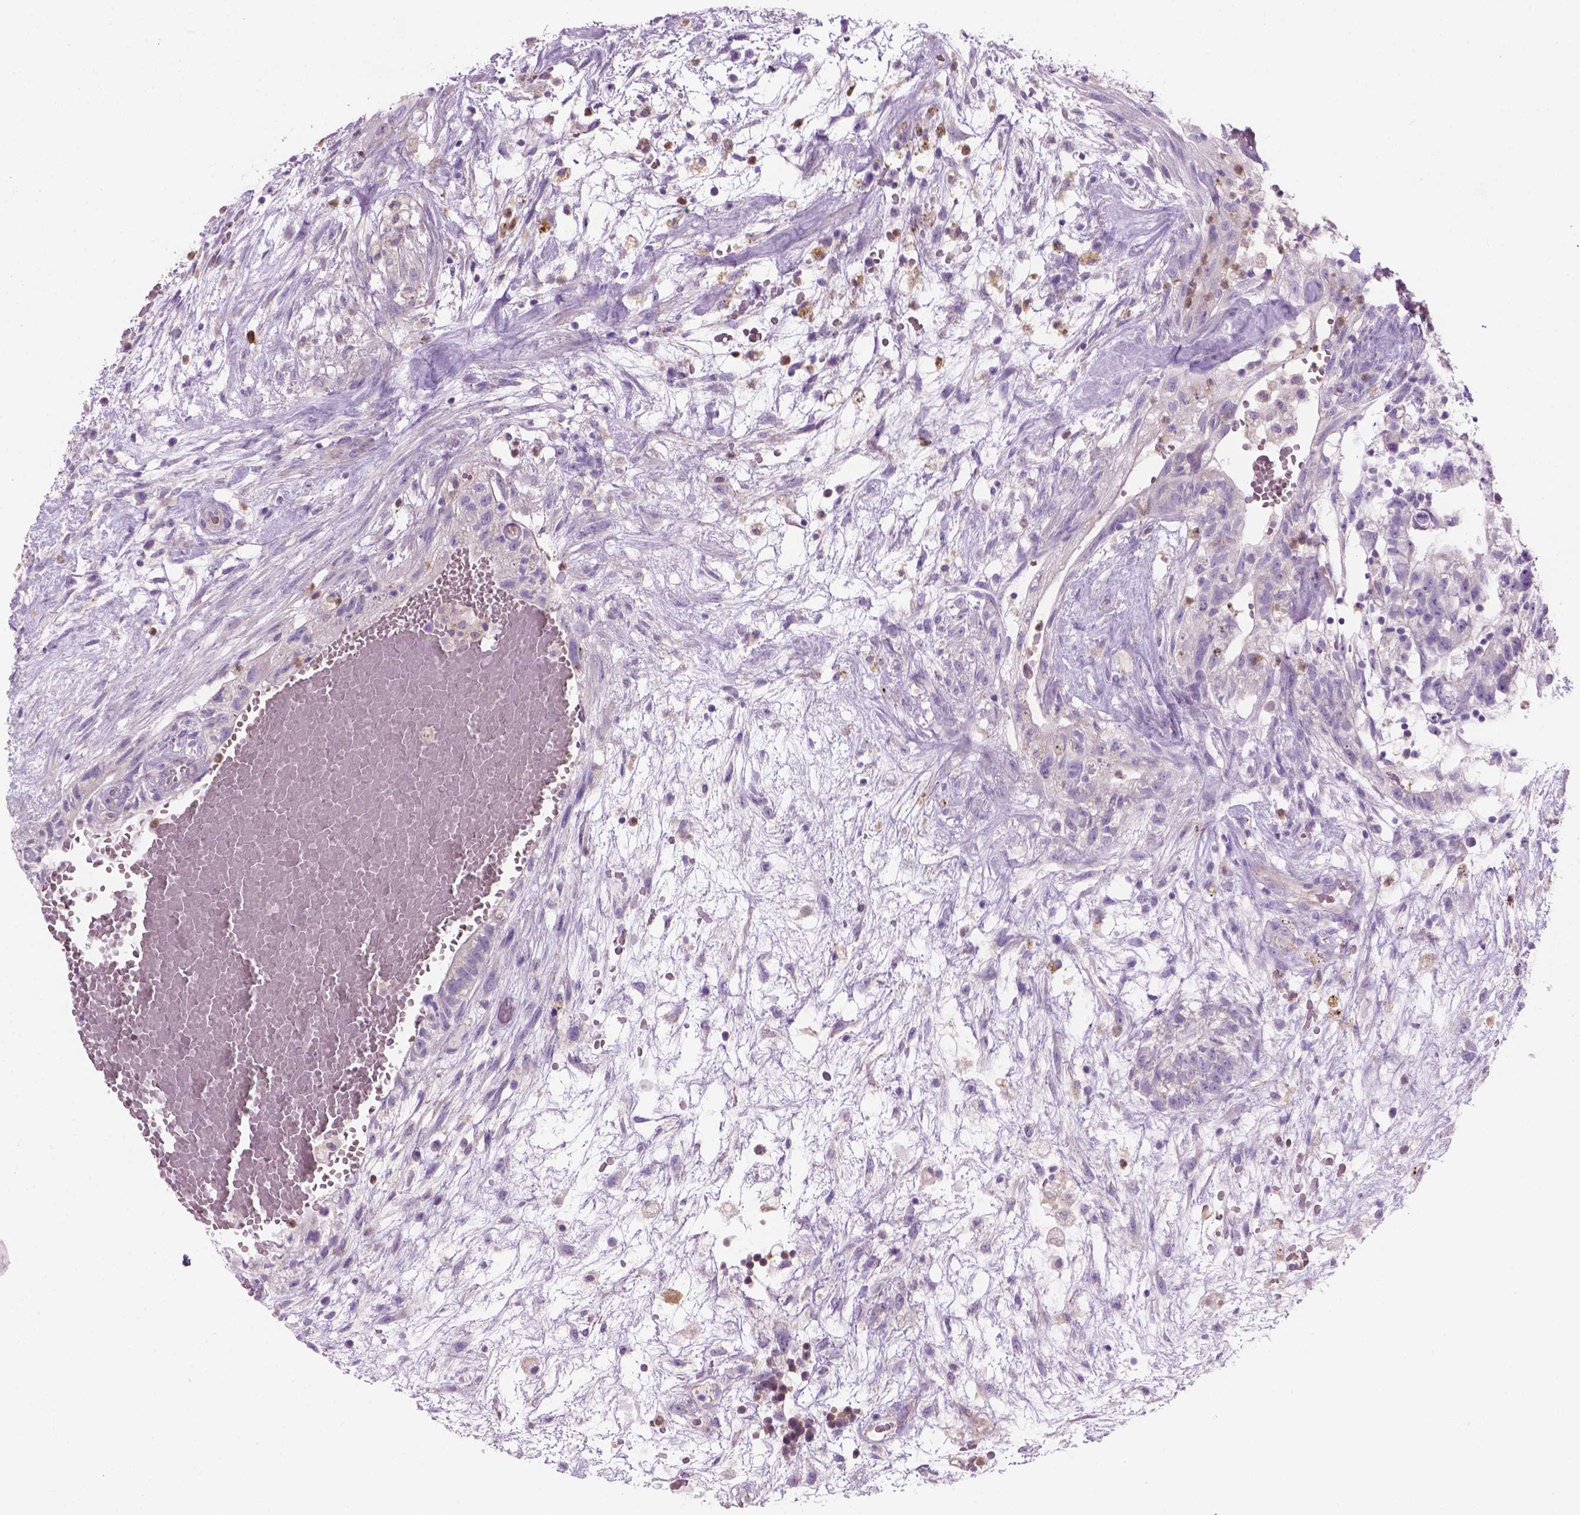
{"staining": {"intensity": "negative", "quantity": "none", "location": "none"}, "tissue": "testis cancer", "cell_type": "Tumor cells", "image_type": "cancer", "snomed": [{"axis": "morphology", "description": "Normal tissue, NOS"}, {"axis": "morphology", "description": "Carcinoma, Embryonal, NOS"}, {"axis": "topography", "description": "Testis"}], "caption": "Tumor cells are negative for brown protein staining in testis embryonal carcinoma. (DAB IHC, high magnification).", "gene": "CD84", "patient": {"sex": "male", "age": 32}}